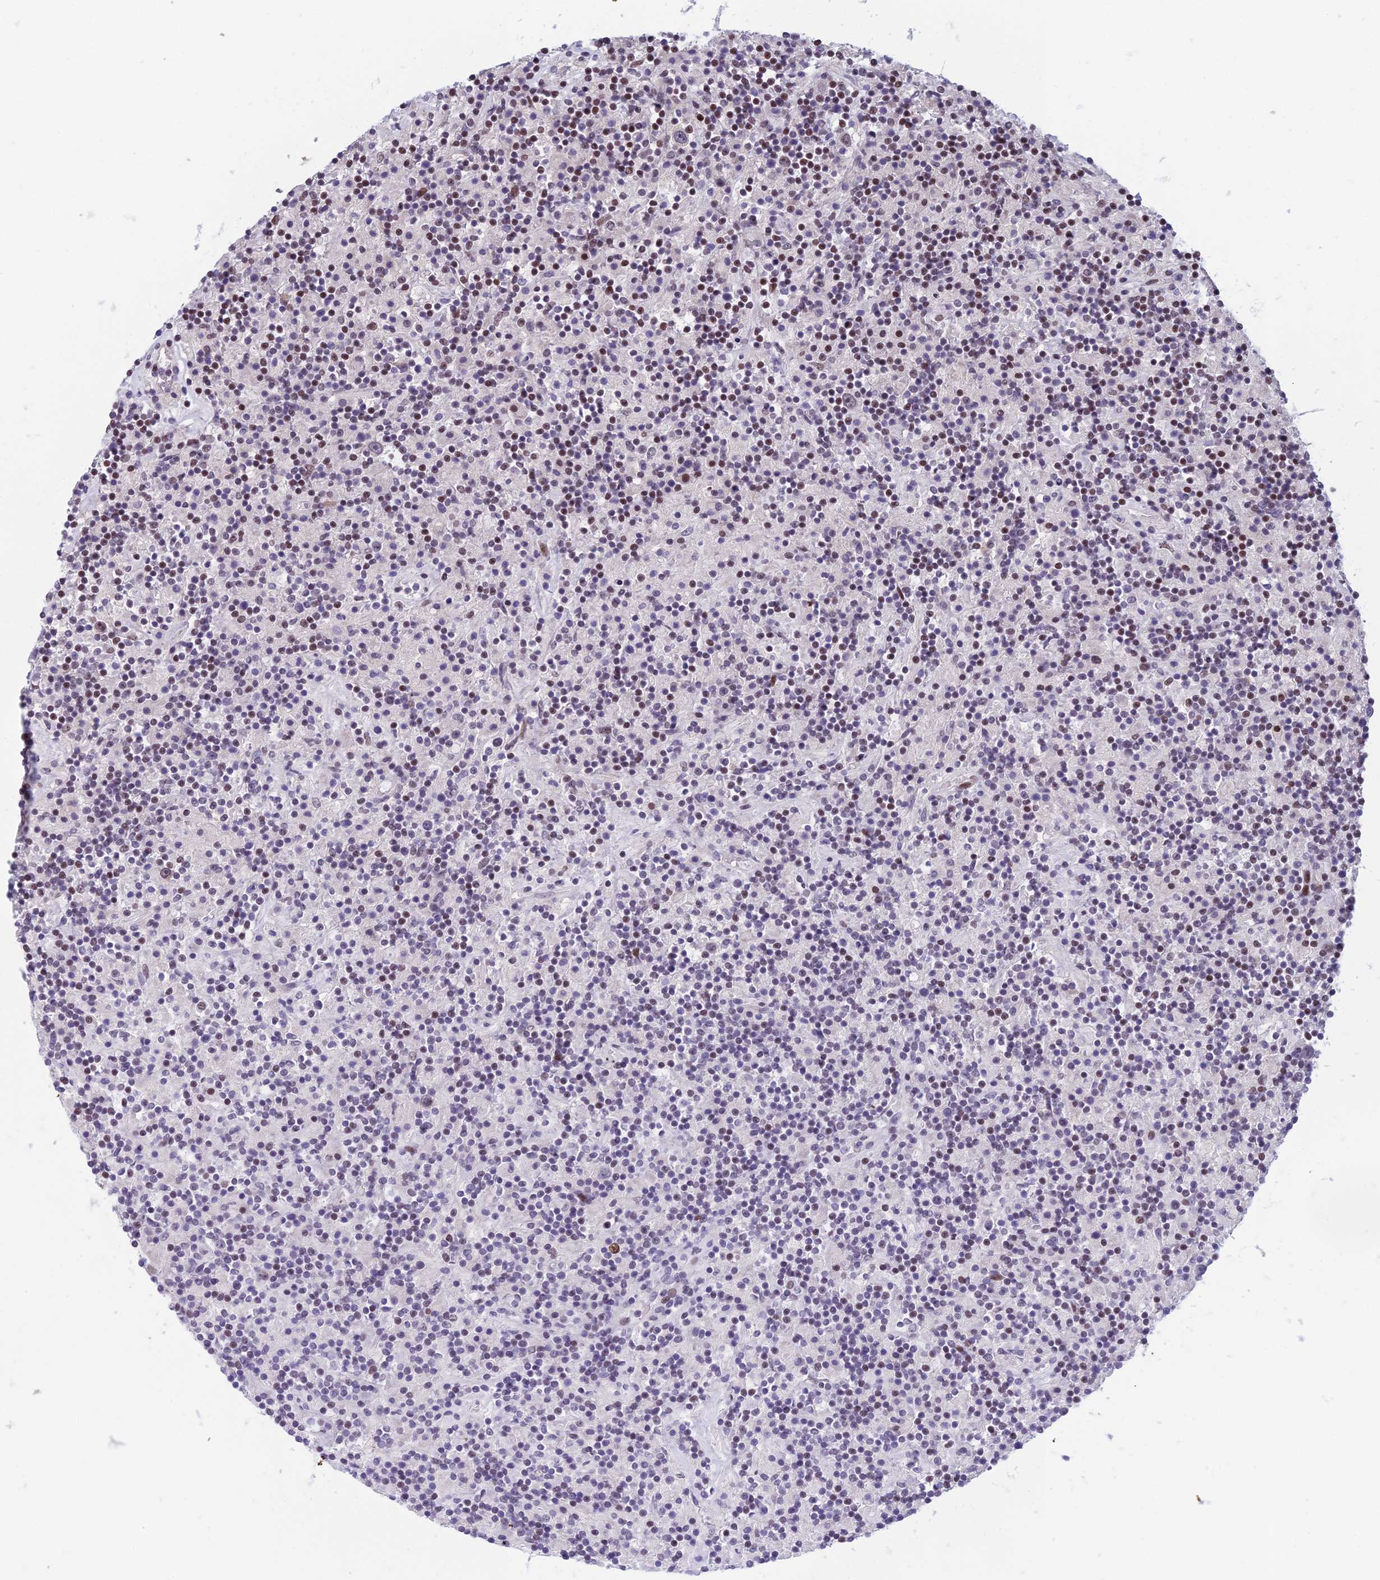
{"staining": {"intensity": "weak", "quantity": "<25%", "location": "nuclear"}, "tissue": "lymphoma", "cell_type": "Tumor cells", "image_type": "cancer", "snomed": [{"axis": "morphology", "description": "Hodgkin's disease, NOS"}, {"axis": "topography", "description": "Lymph node"}], "caption": "Tumor cells show no significant protein staining in lymphoma.", "gene": "RGS17", "patient": {"sex": "male", "age": 70}}